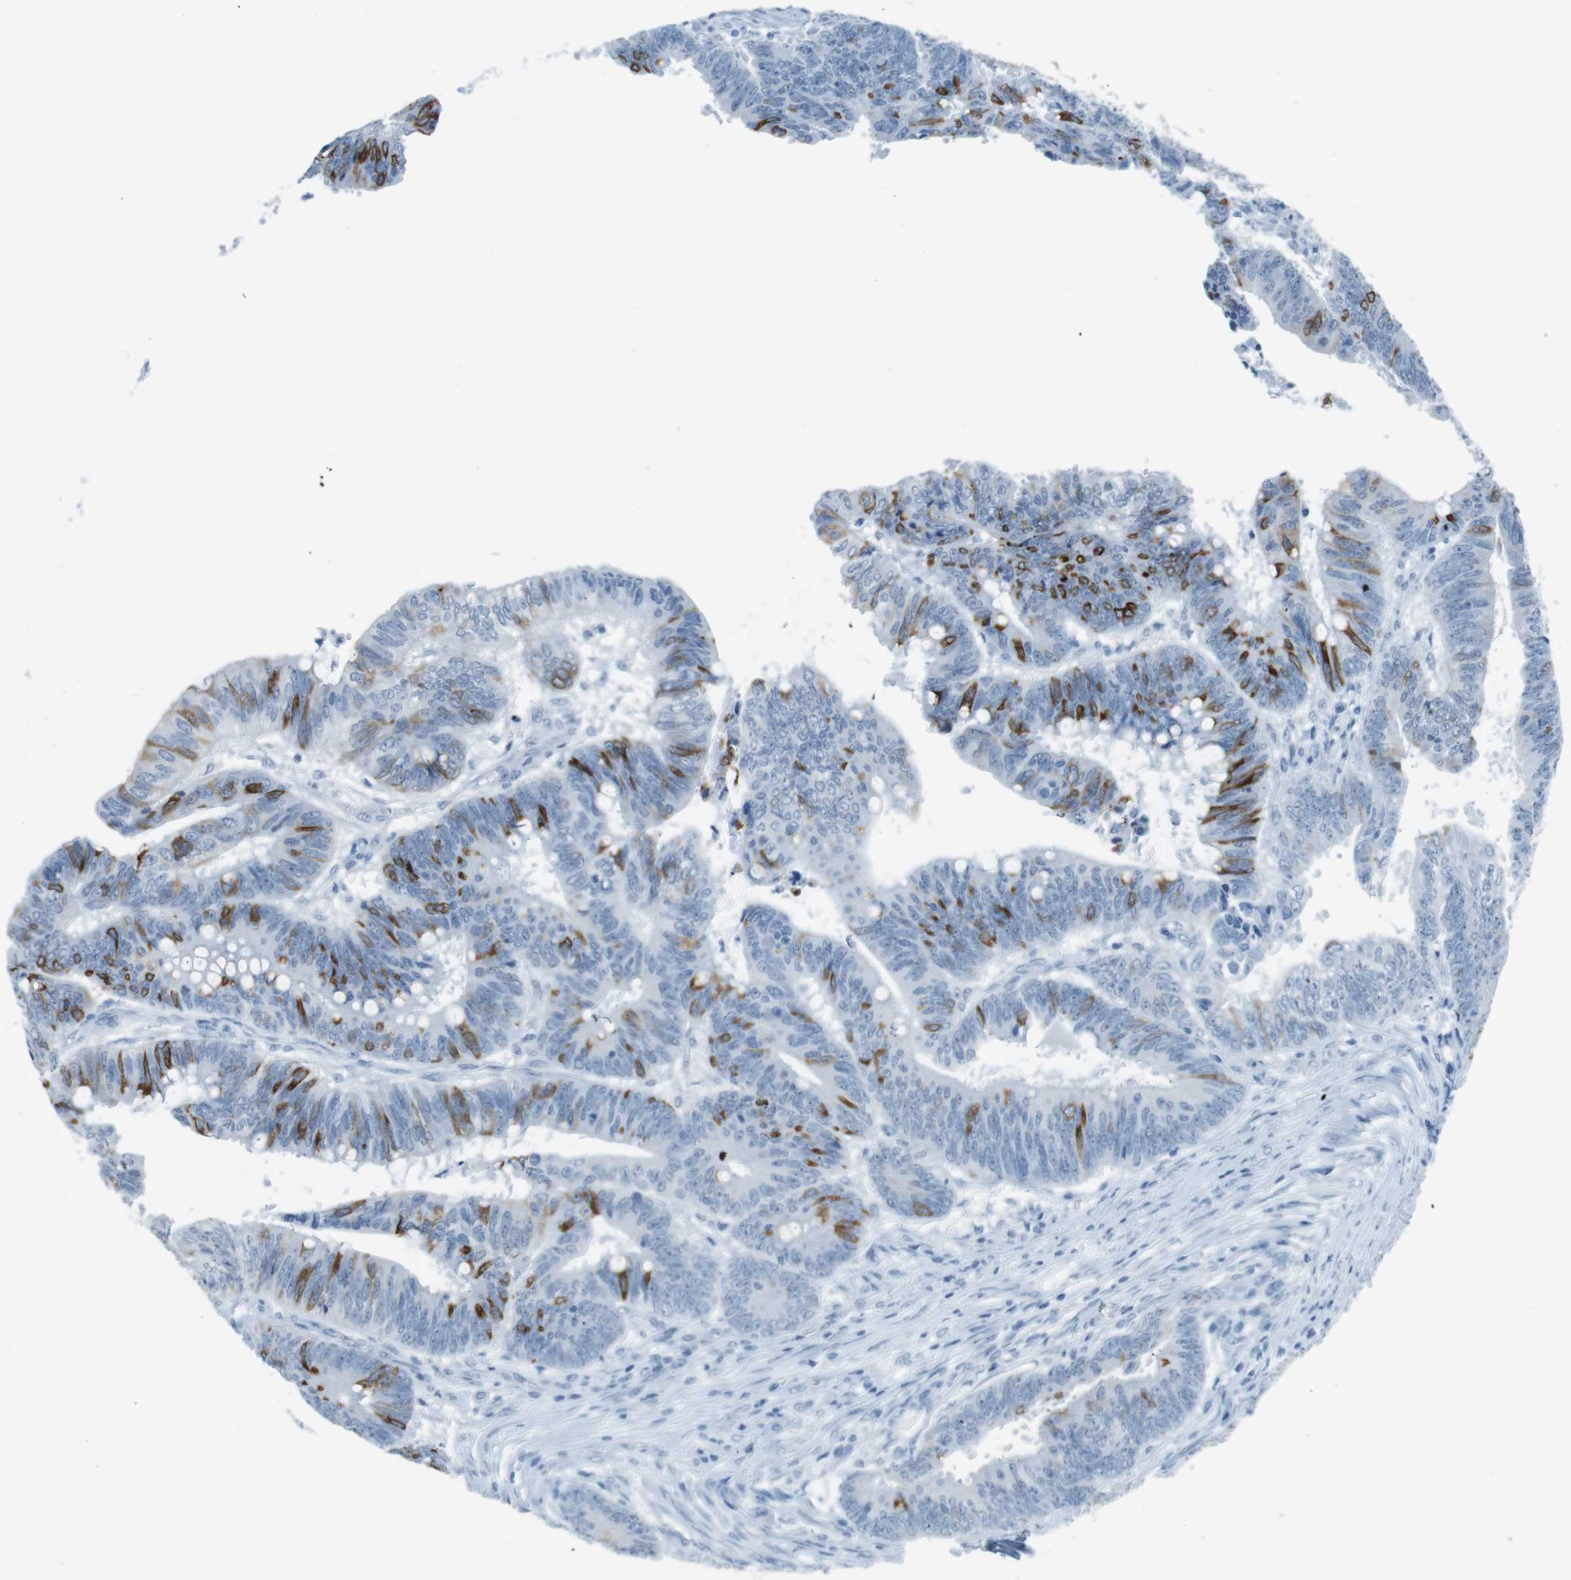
{"staining": {"intensity": "strong", "quantity": "<25%", "location": "cytoplasmic/membranous"}, "tissue": "colorectal cancer", "cell_type": "Tumor cells", "image_type": "cancer", "snomed": [{"axis": "morphology", "description": "Adenocarcinoma, NOS"}, {"axis": "topography", "description": "Colon"}], "caption": "Colorectal adenocarcinoma stained for a protein (brown) displays strong cytoplasmic/membranous positive expression in approximately <25% of tumor cells.", "gene": "TMEM207", "patient": {"sex": "male", "age": 45}}